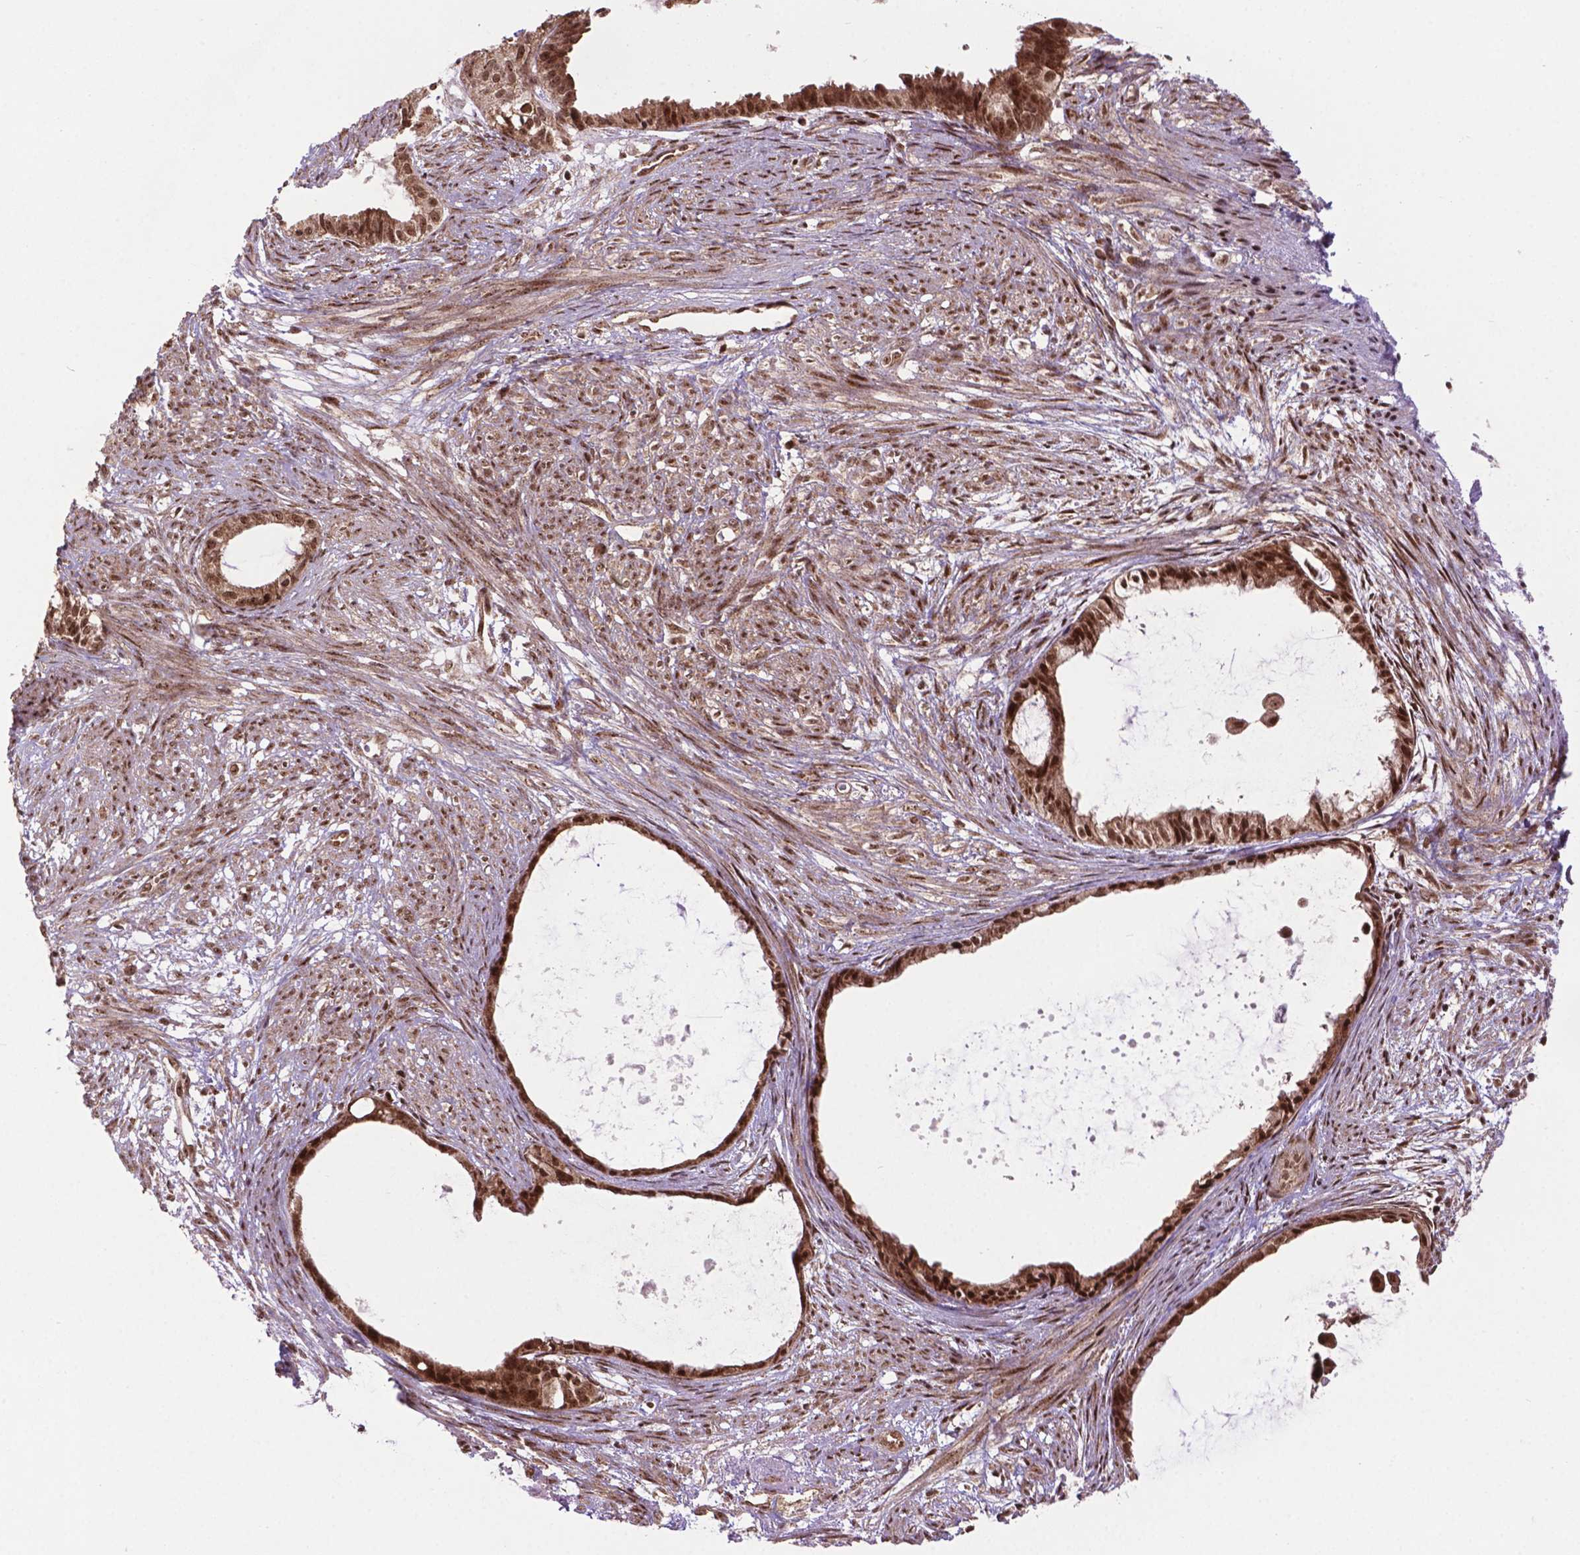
{"staining": {"intensity": "moderate", "quantity": ">75%", "location": "cytoplasmic/membranous,nuclear"}, "tissue": "endometrial cancer", "cell_type": "Tumor cells", "image_type": "cancer", "snomed": [{"axis": "morphology", "description": "Adenocarcinoma, NOS"}, {"axis": "topography", "description": "Endometrium"}], "caption": "Endometrial cancer (adenocarcinoma) stained with a protein marker reveals moderate staining in tumor cells.", "gene": "CSNK2A1", "patient": {"sex": "female", "age": 86}}